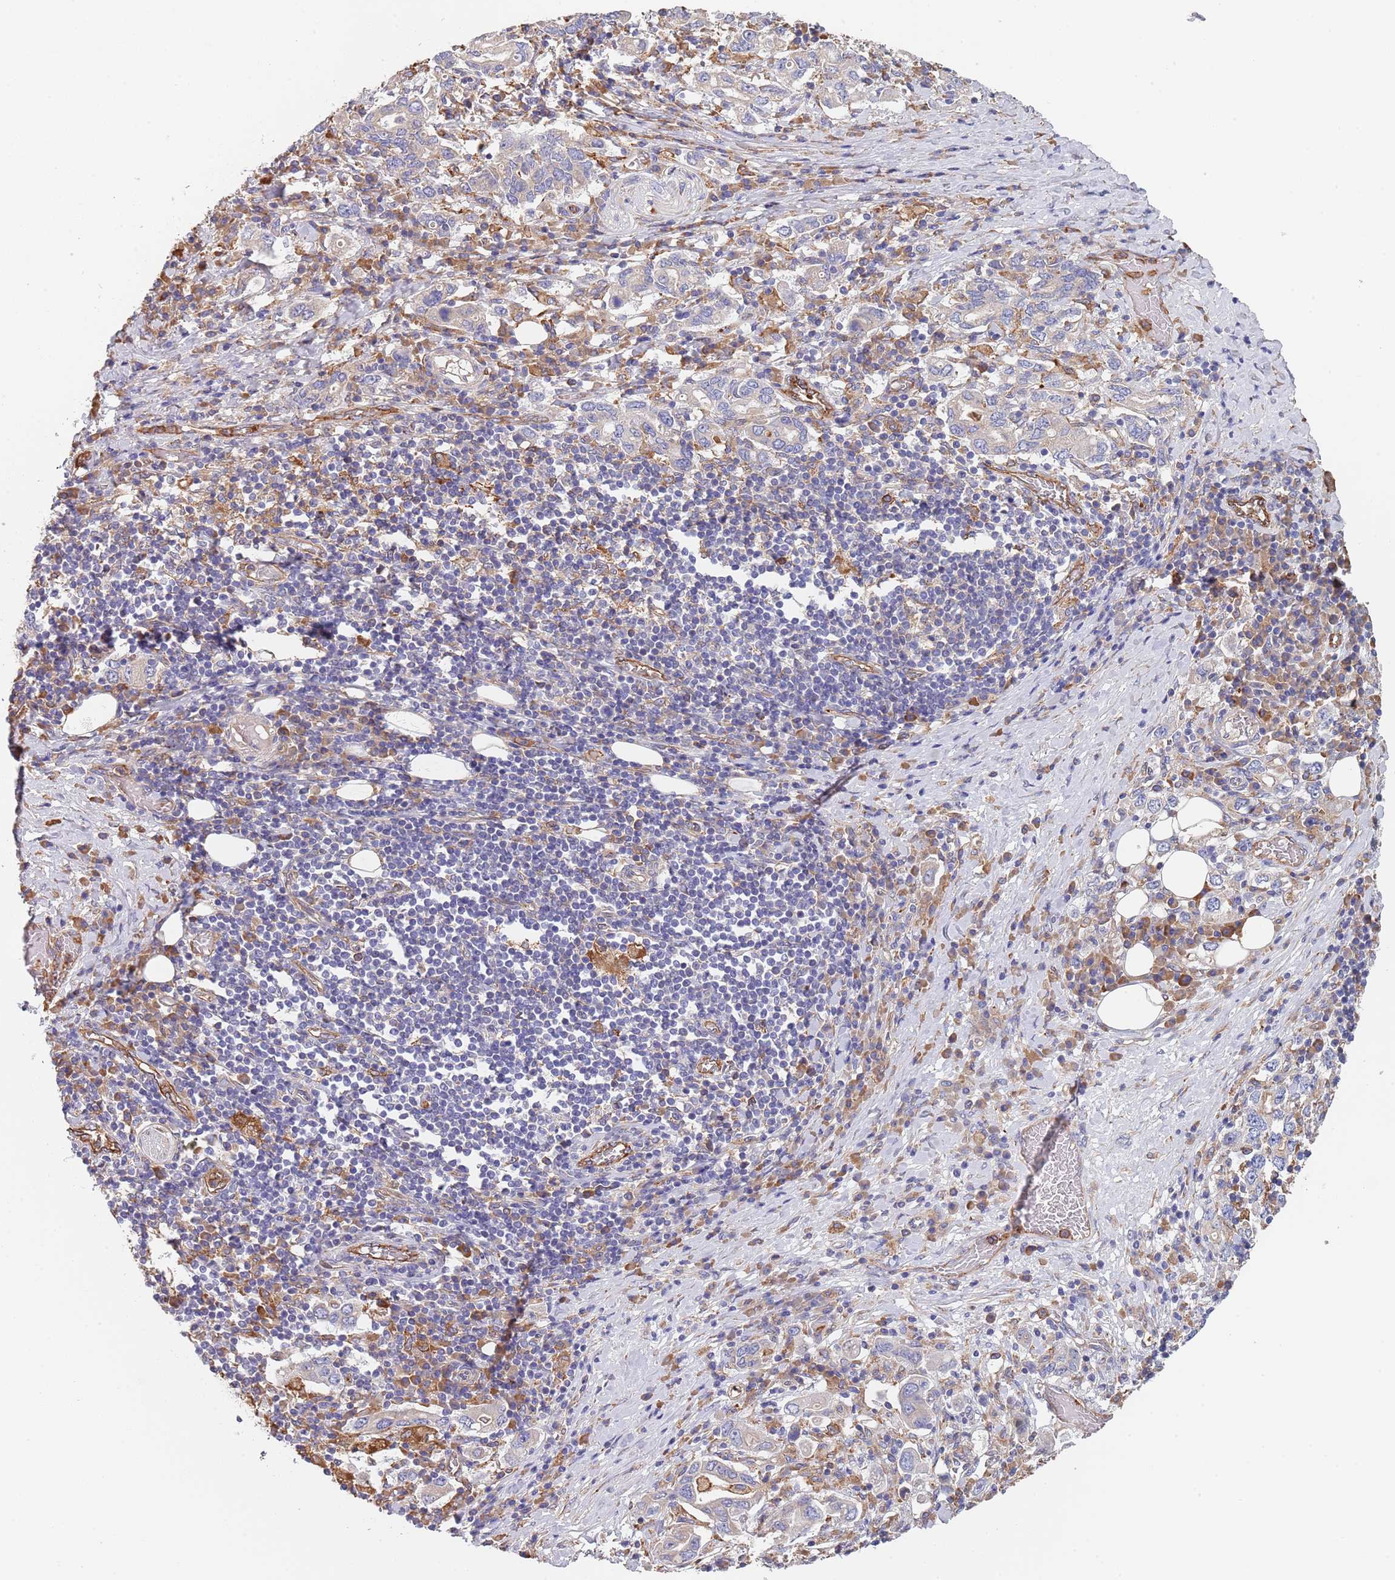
{"staining": {"intensity": "negative", "quantity": "none", "location": "none"}, "tissue": "stomach cancer", "cell_type": "Tumor cells", "image_type": "cancer", "snomed": [{"axis": "morphology", "description": "Adenocarcinoma, NOS"}, {"axis": "topography", "description": "Stomach, upper"}, {"axis": "topography", "description": "Stomach"}], "caption": "A histopathology image of human adenocarcinoma (stomach) is negative for staining in tumor cells.", "gene": "DCUN1D3", "patient": {"sex": "male", "age": 62}}